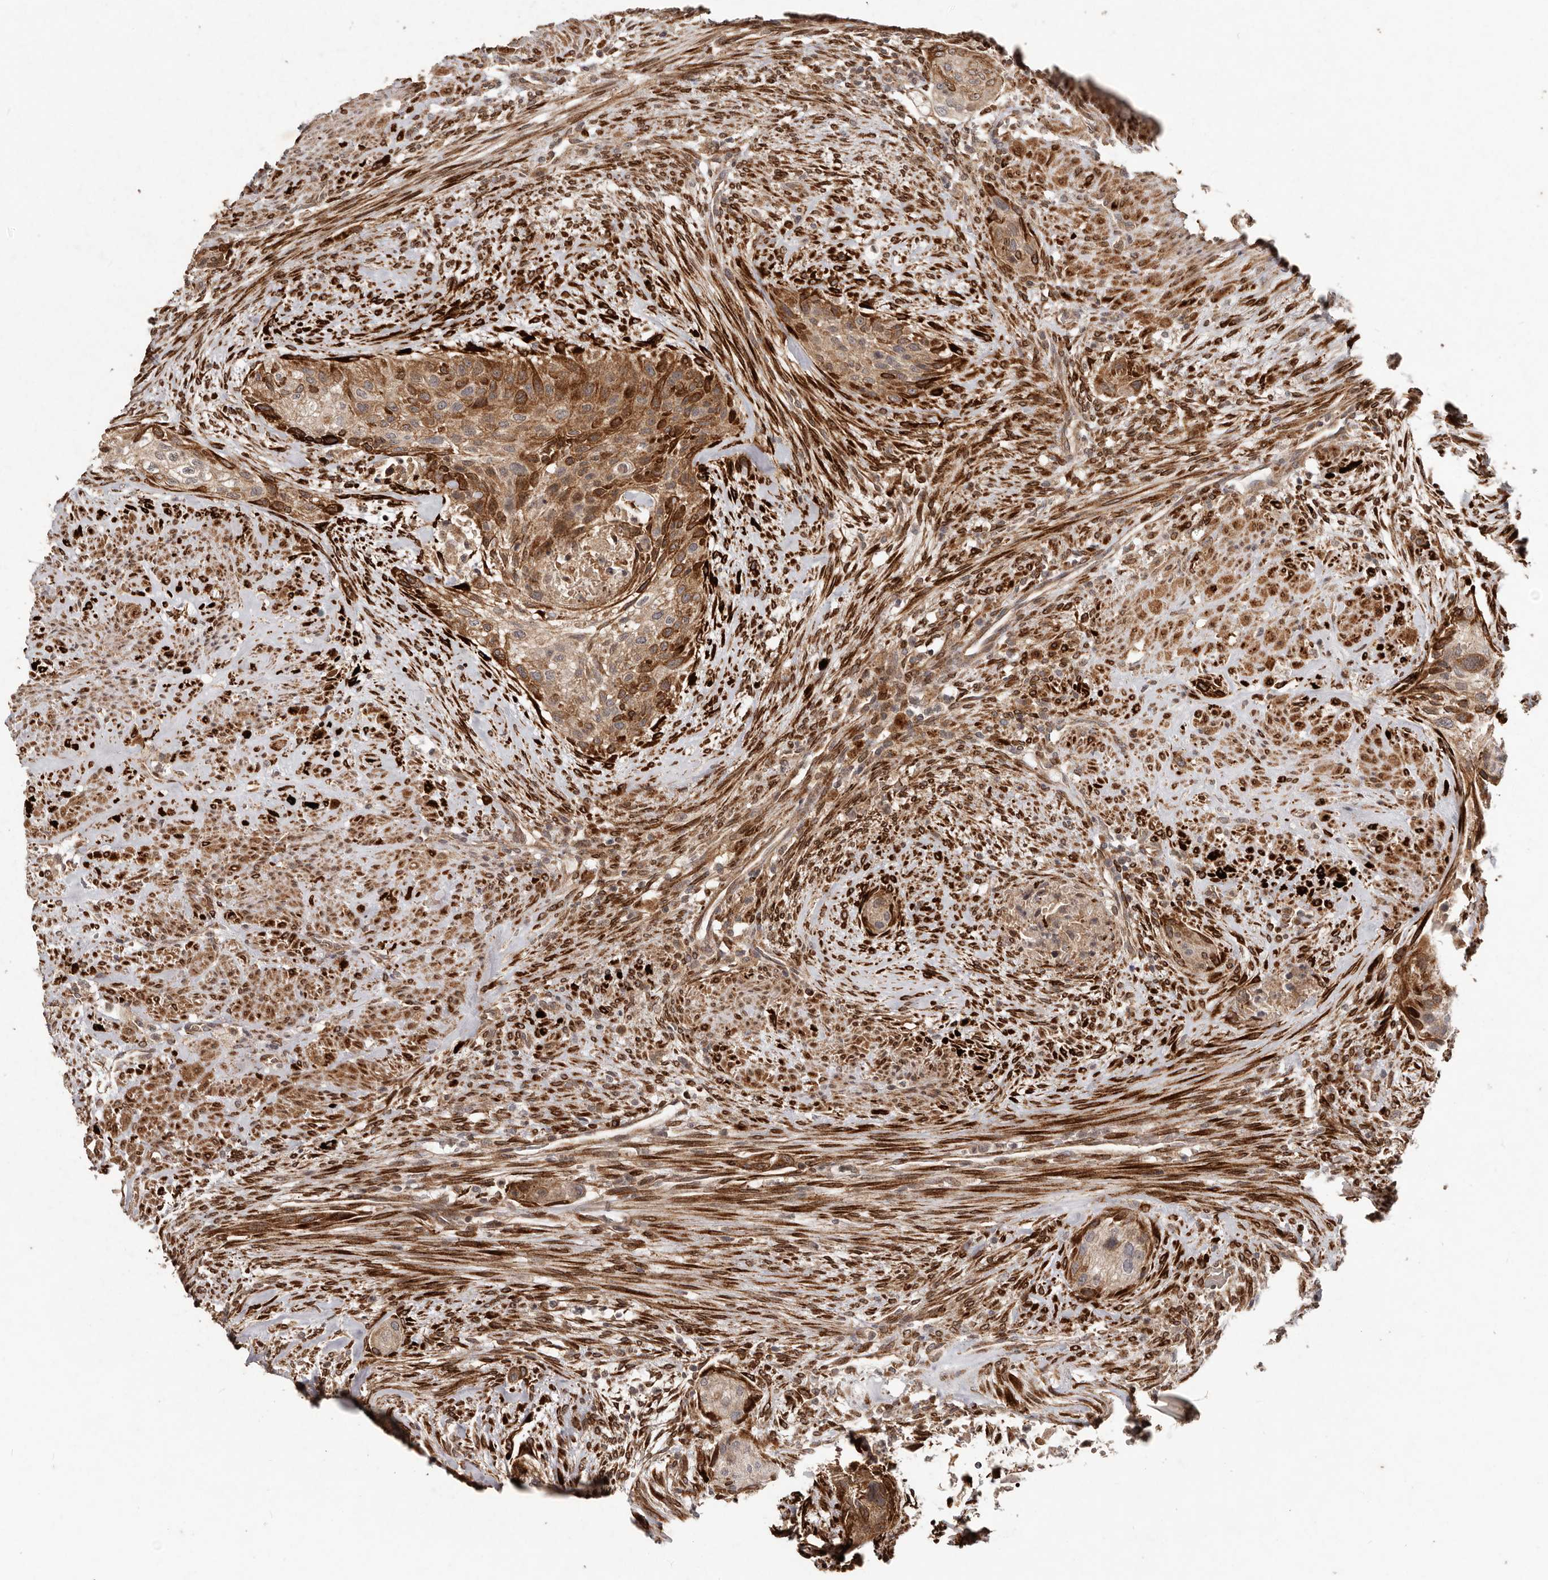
{"staining": {"intensity": "moderate", "quantity": ">75%", "location": "cytoplasmic/membranous"}, "tissue": "urothelial cancer", "cell_type": "Tumor cells", "image_type": "cancer", "snomed": [{"axis": "morphology", "description": "Urothelial carcinoma, High grade"}, {"axis": "topography", "description": "Urinary bladder"}], "caption": "Protein expression by IHC reveals moderate cytoplasmic/membranous positivity in about >75% of tumor cells in urothelial cancer.", "gene": "PLOD2", "patient": {"sex": "male", "age": 35}}